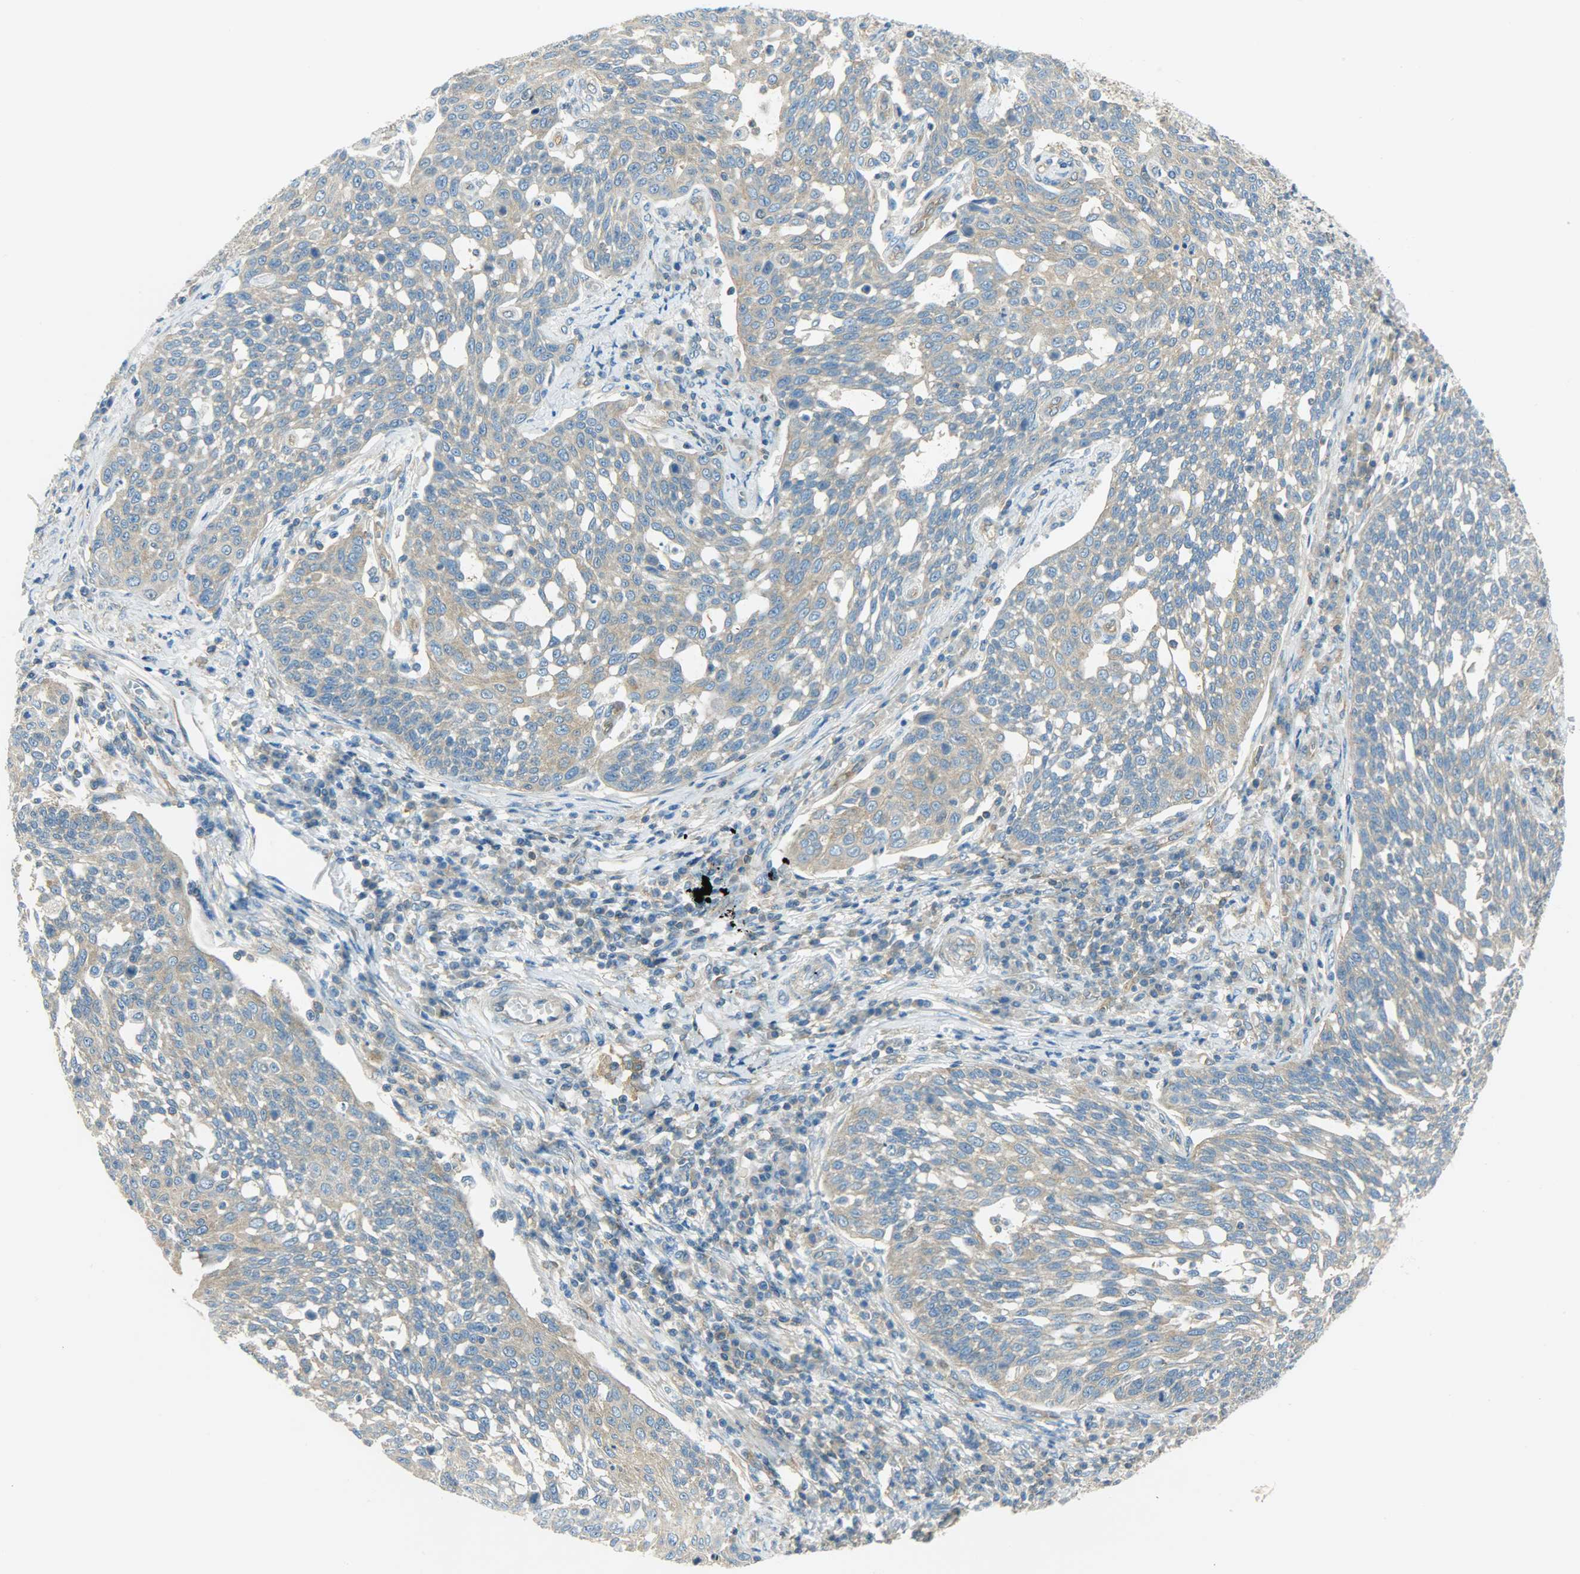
{"staining": {"intensity": "weak", "quantity": ">75%", "location": "cytoplasmic/membranous"}, "tissue": "cervical cancer", "cell_type": "Tumor cells", "image_type": "cancer", "snomed": [{"axis": "morphology", "description": "Squamous cell carcinoma, NOS"}, {"axis": "topography", "description": "Cervix"}], "caption": "DAB (3,3'-diaminobenzidine) immunohistochemical staining of human cervical cancer displays weak cytoplasmic/membranous protein positivity in approximately >75% of tumor cells. Using DAB (brown) and hematoxylin (blue) stains, captured at high magnification using brightfield microscopy.", "gene": "TSC22D2", "patient": {"sex": "female", "age": 34}}